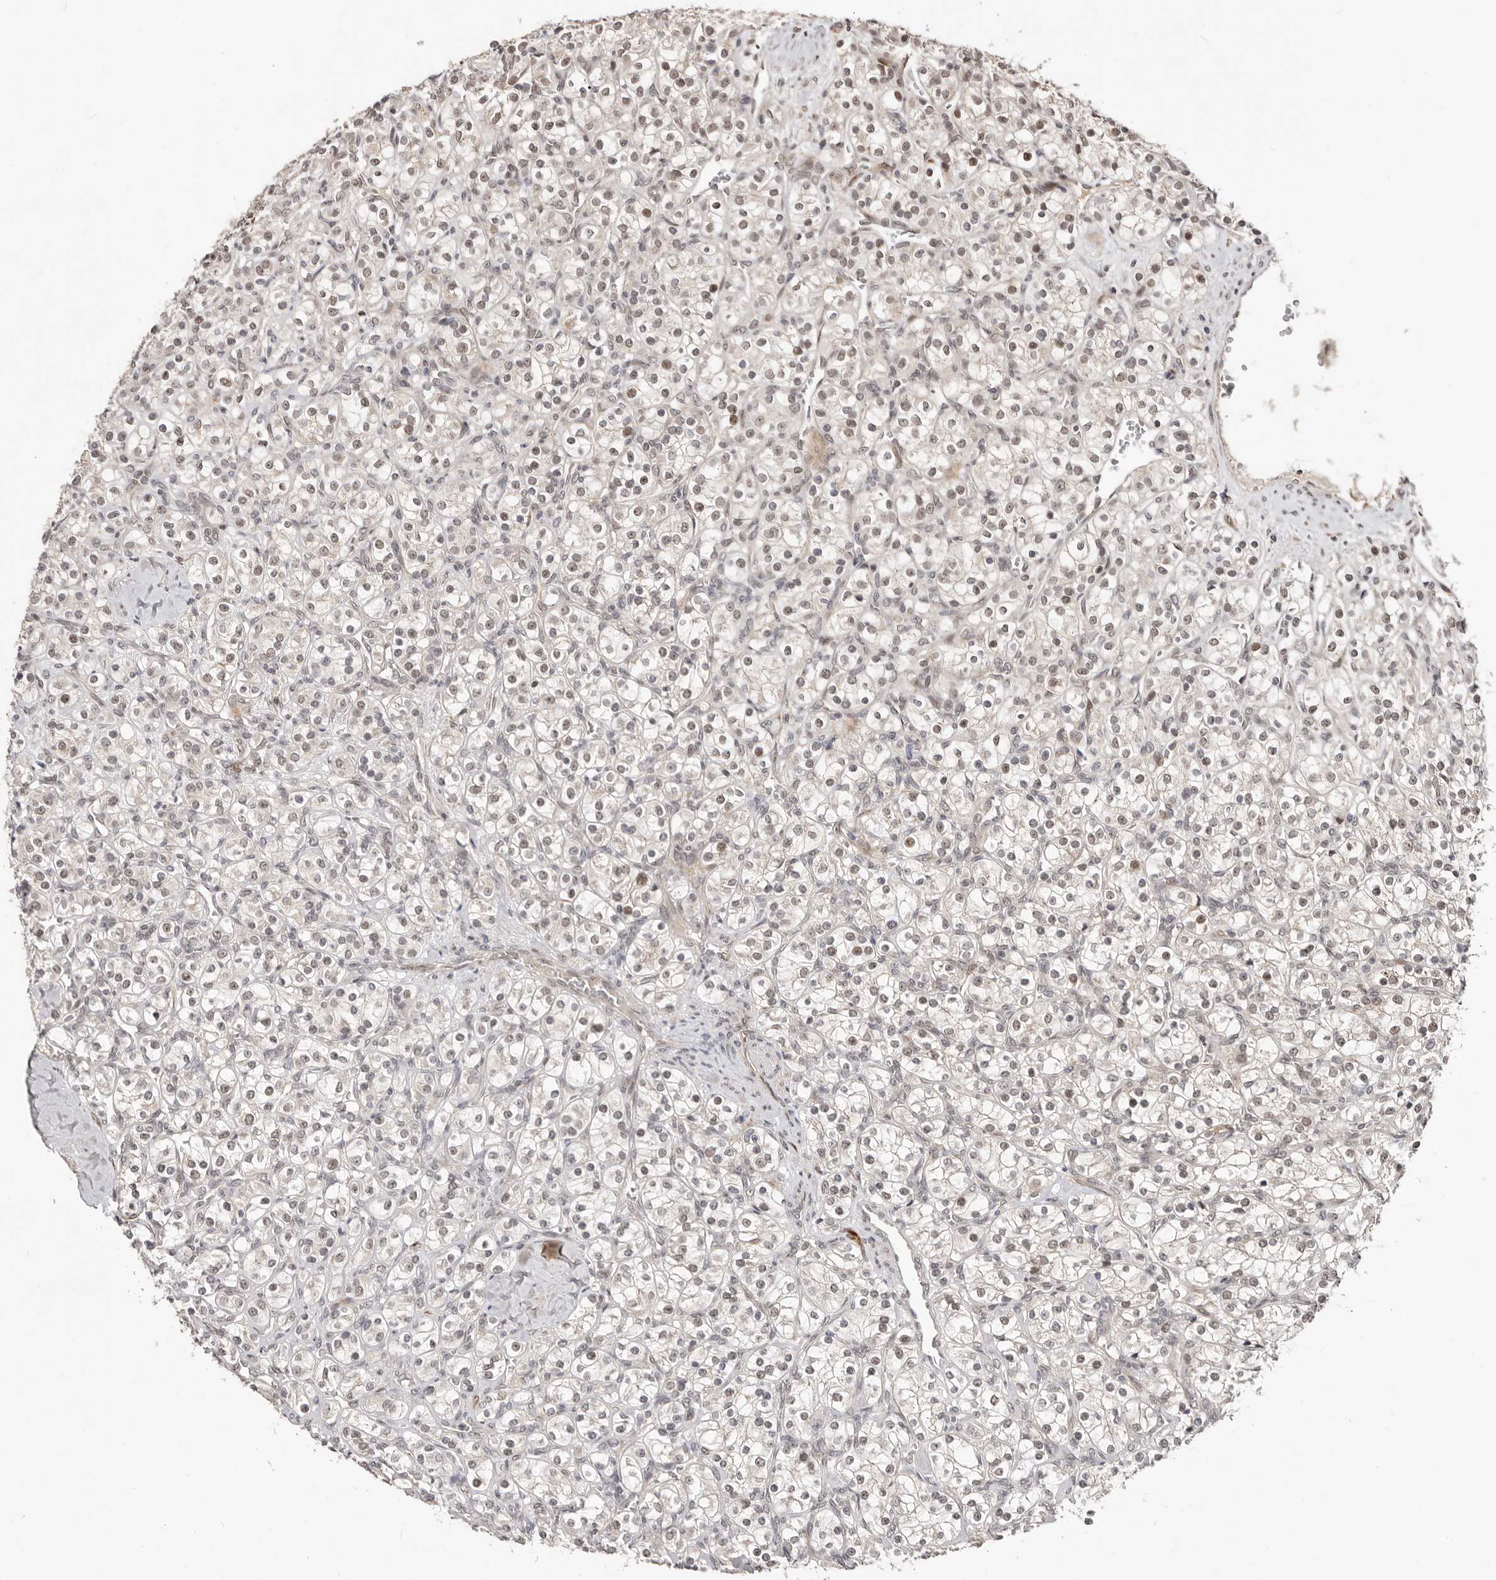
{"staining": {"intensity": "moderate", "quantity": "25%-75%", "location": "nuclear"}, "tissue": "renal cancer", "cell_type": "Tumor cells", "image_type": "cancer", "snomed": [{"axis": "morphology", "description": "Adenocarcinoma, NOS"}, {"axis": "topography", "description": "Kidney"}], "caption": "This image reveals adenocarcinoma (renal) stained with immunohistochemistry to label a protein in brown. The nuclear of tumor cells show moderate positivity for the protein. Nuclei are counter-stained blue.", "gene": "SRCAP", "patient": {"sex": "male", "age": 77}}